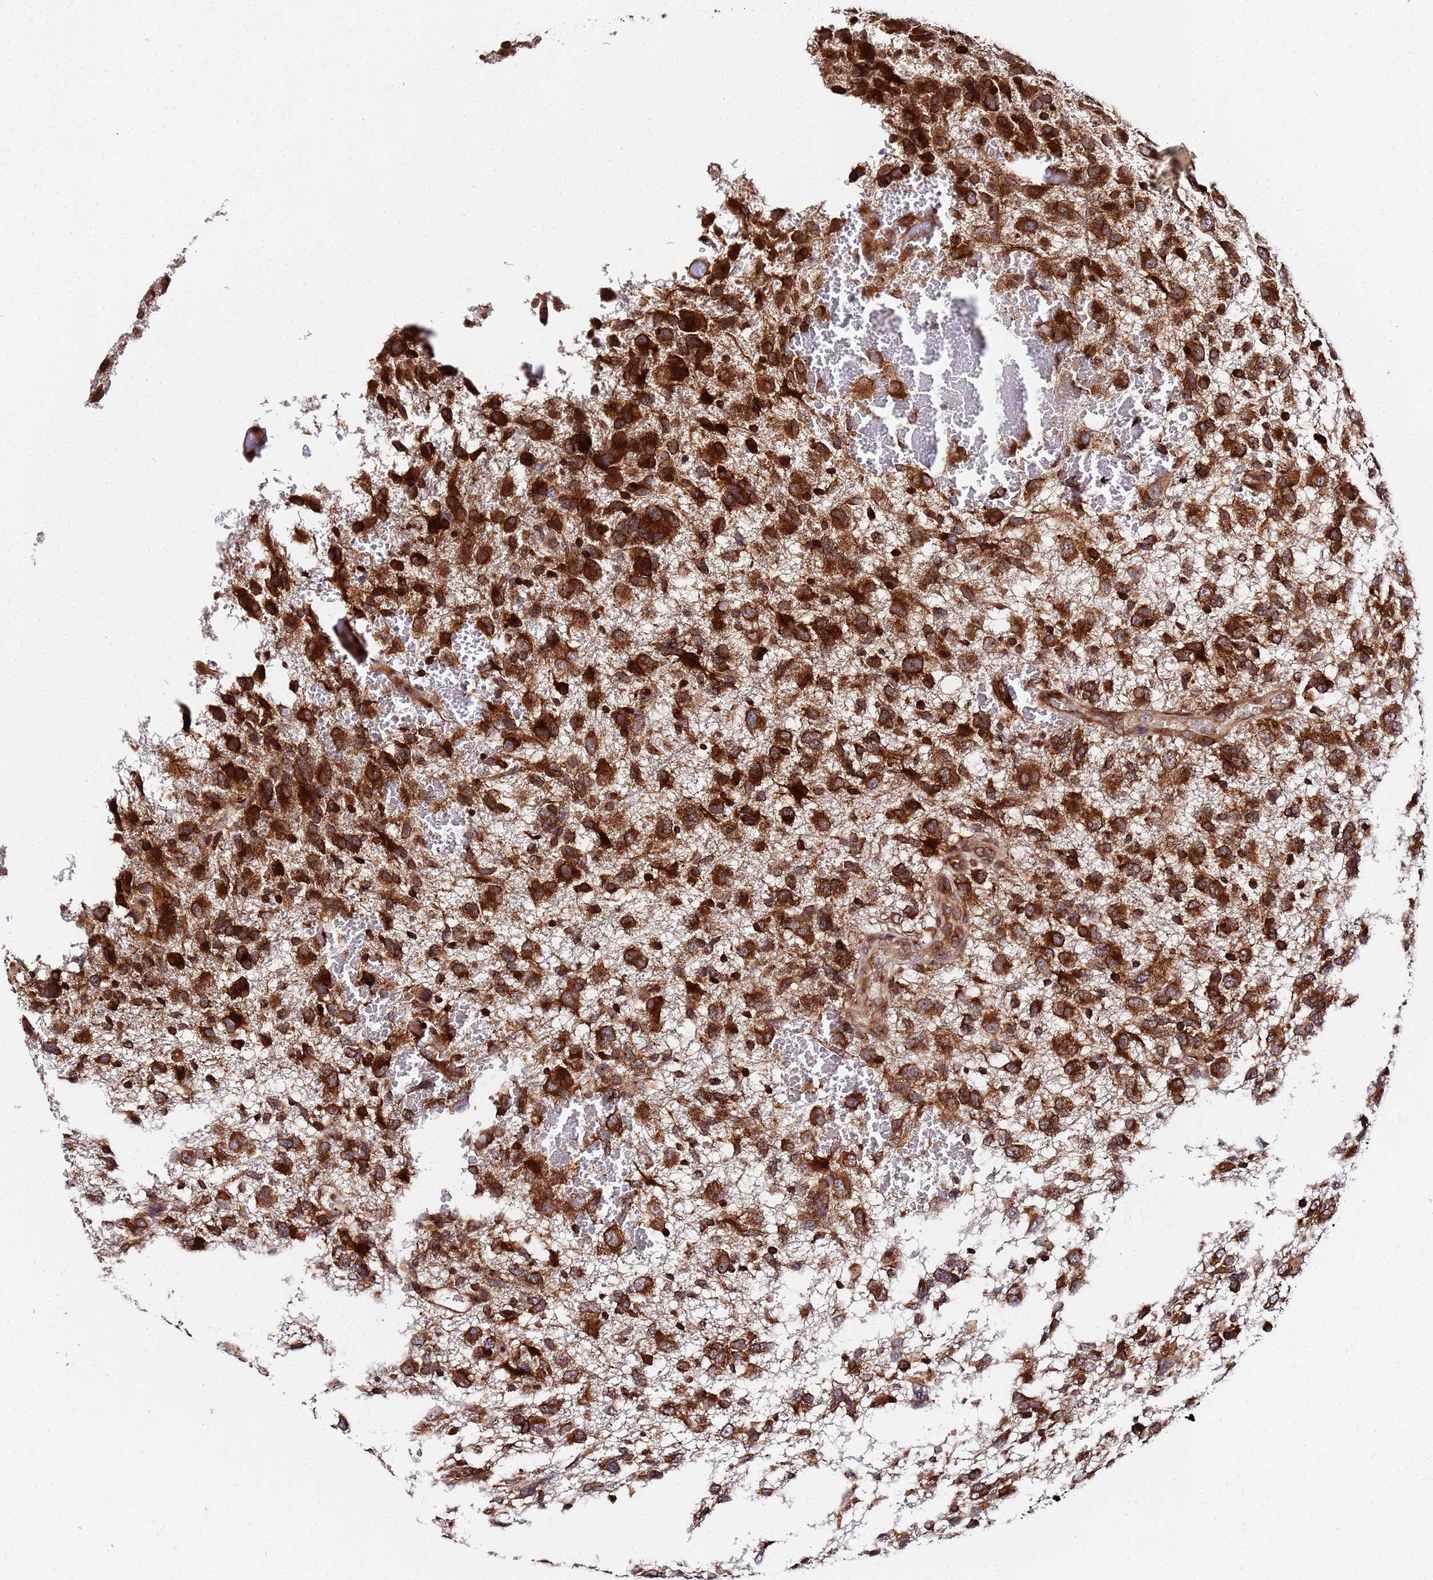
{"staining": {"intensity": "strong", "quantity": ">75%", "location": "cytoplasmic/membranous"}, "tissue": "glioma", "cell_type": "Tumor cells", "image_type": "cancer", "snomed": [{"axis": "morphology", "description": "Glioma, malignant, High grade"}, {"axis": "topography", "description": "Brain"}], "caption": "Tumor cells reveal high levels of strong cytoplasmic/membranous positivity in about >75% of cells in malignant glioma (high-grade). (IHC, brightfield microscopy, high magnification).", "gene": "UNC93B1", "patient": {"sex": "male", "age": 61}}